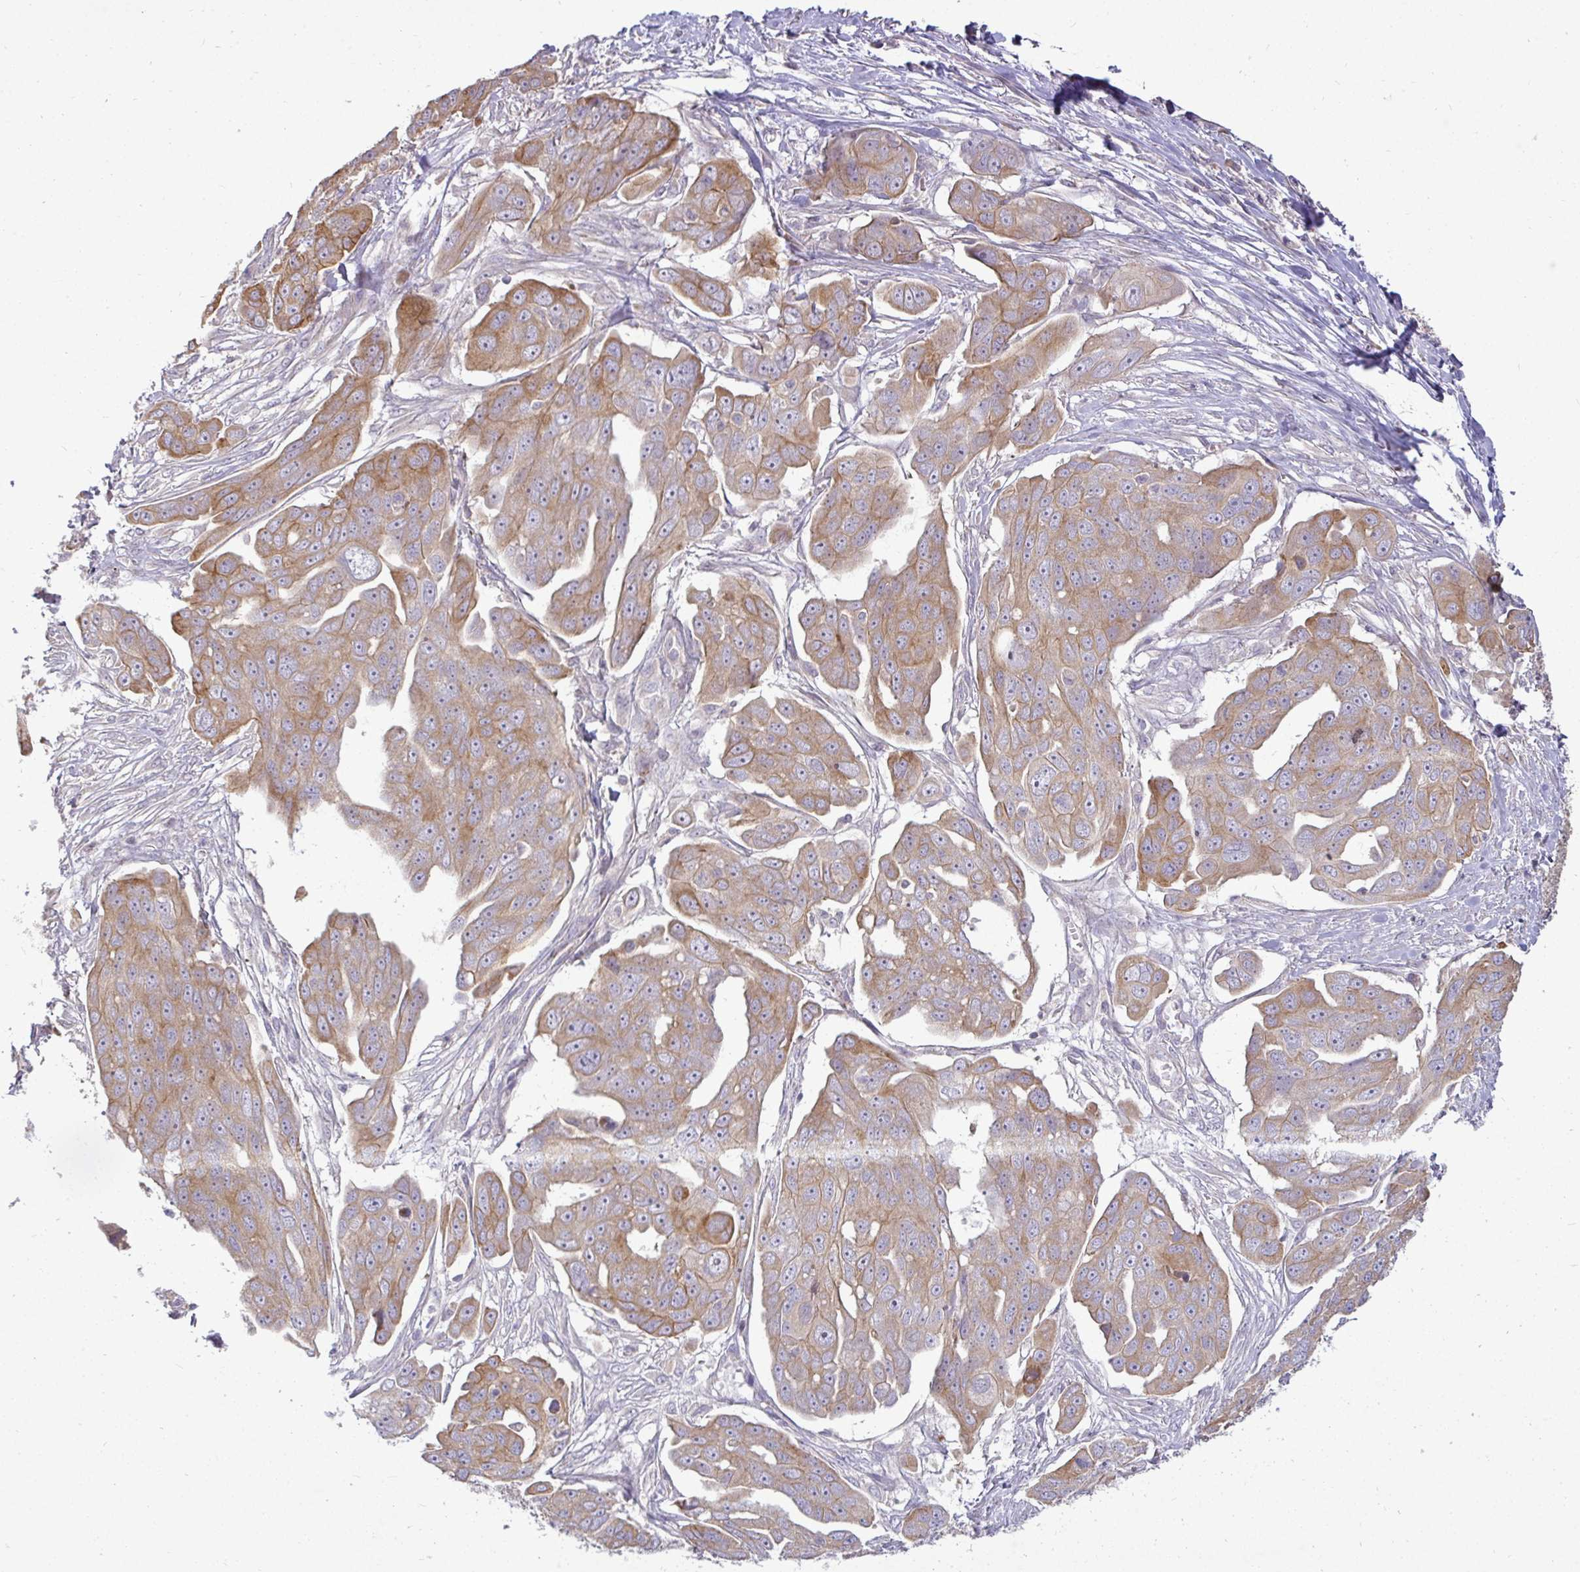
{"staining": {"intensity": "moderate", "quantity": ">75%", "location": "cytoplasmic/membranous"}, "tissue": "ovarian cancer", "cell_type": "Tumor cells", "image_type": "cancer", "snomed": [{"axis": "morphology", "description": "Carcinoma, endometroid"}, {"axis": "topography", "description": "Ovary"}], "caption": "Immunohistochemical staining of human ovarian cancer (endometroid carcinoma) exhibits medium levels of moderate cytoplasmic/membranous expression in about >75% of tumor cells. The staining was performed using DAB (3,3'-diaminobenzidine), with brown indicating positive protein expression. Nuclei are stained blue with hematoxylin.", "gene": "STRIP1", "patient": {"sex": "female", "age": 70}}